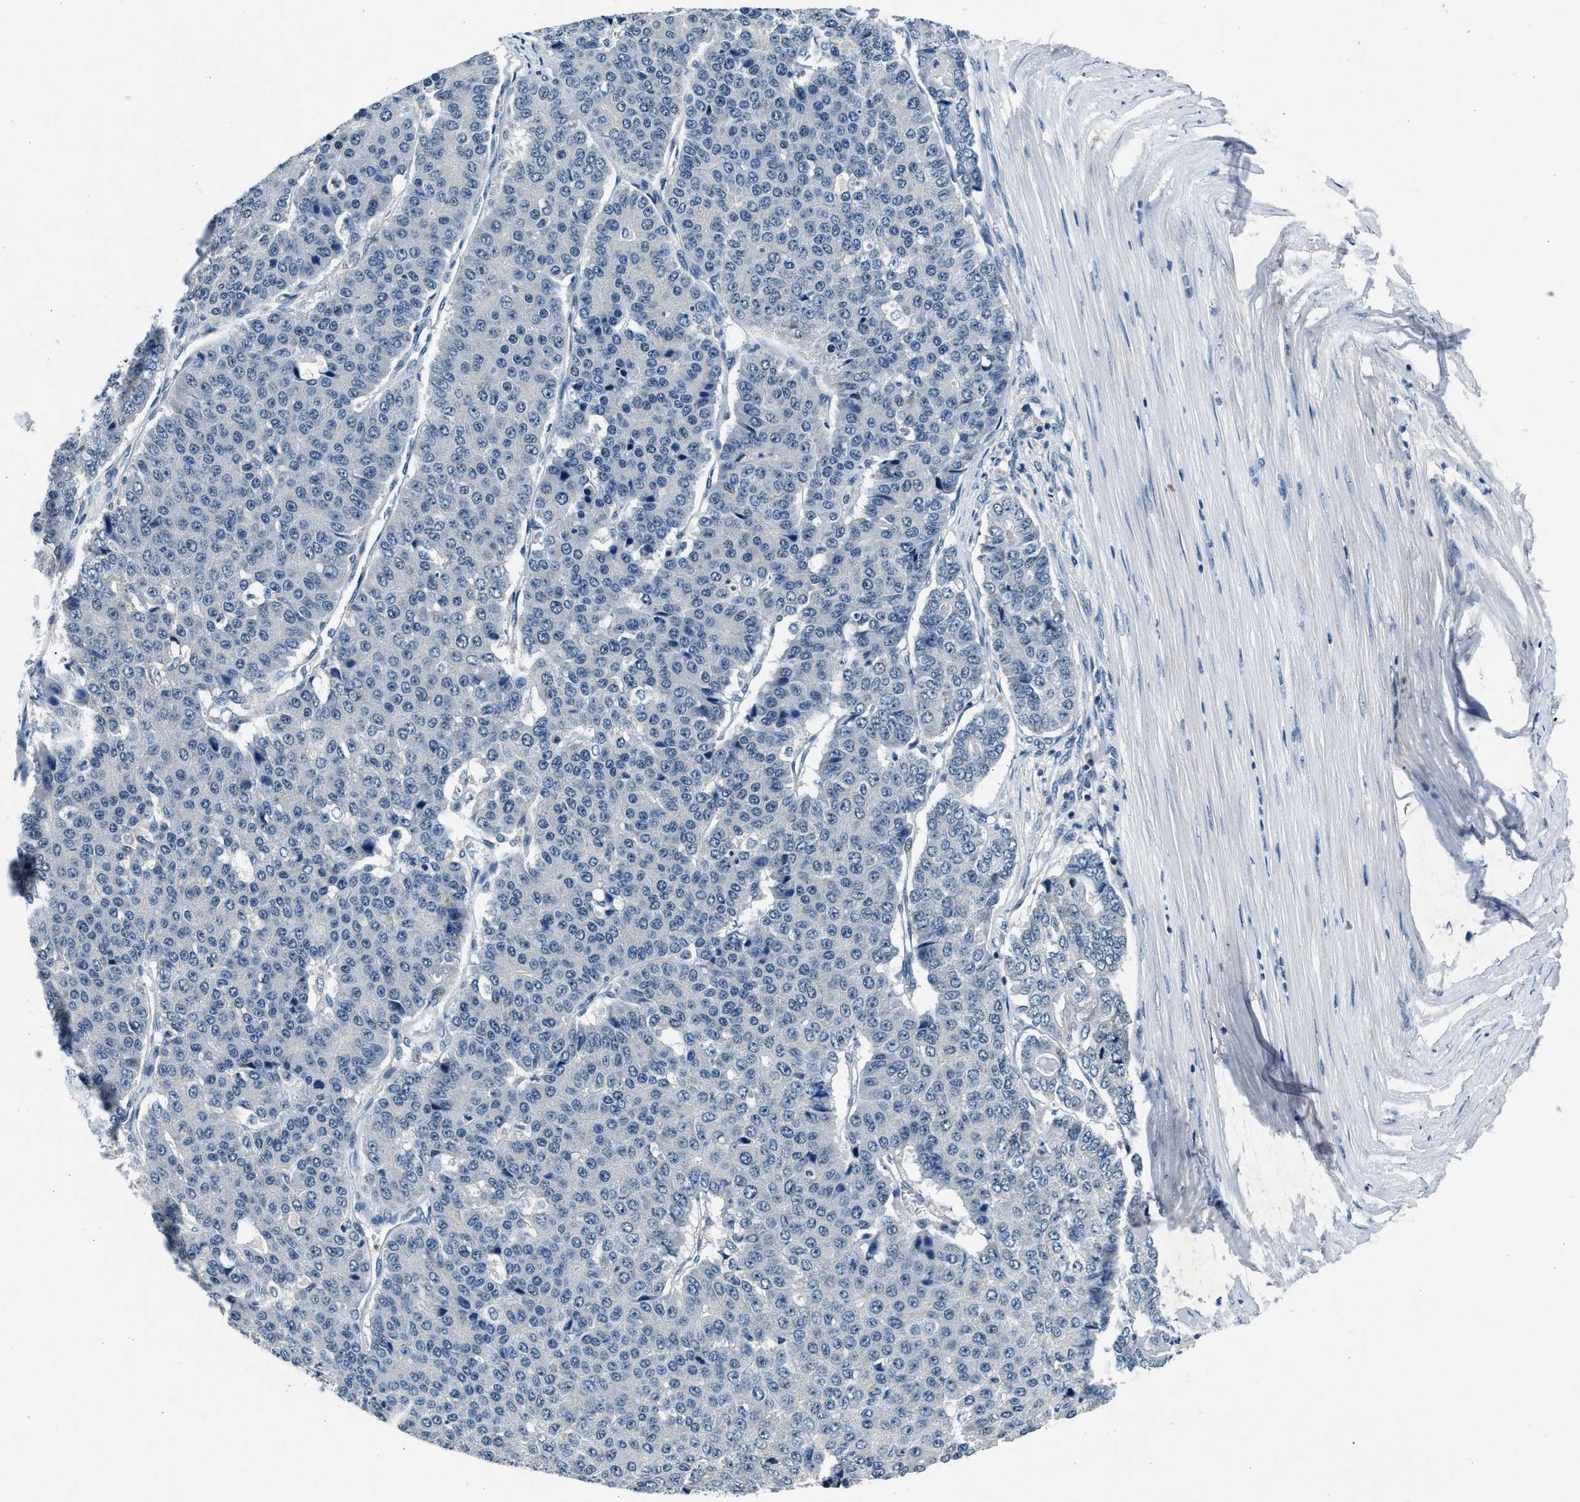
{"staining": {"intensity": "negative", "quantity": "none", "location": "none"}, "tissue": "pancreatic cancer", "cell_type": "Tumor cells", "image_type": "cancer", "snomed": [{"axis": "morphology", "description": "Adenocarcinoma, NOS"}, {"axis": "topography", "description": "Pancreas"}], "caption": "The image reveals no staining of tumor cells in pancreatic adenocarcinoma.", "gene": "DENND6B", "patient": {"sex": "male", "age": 50}}